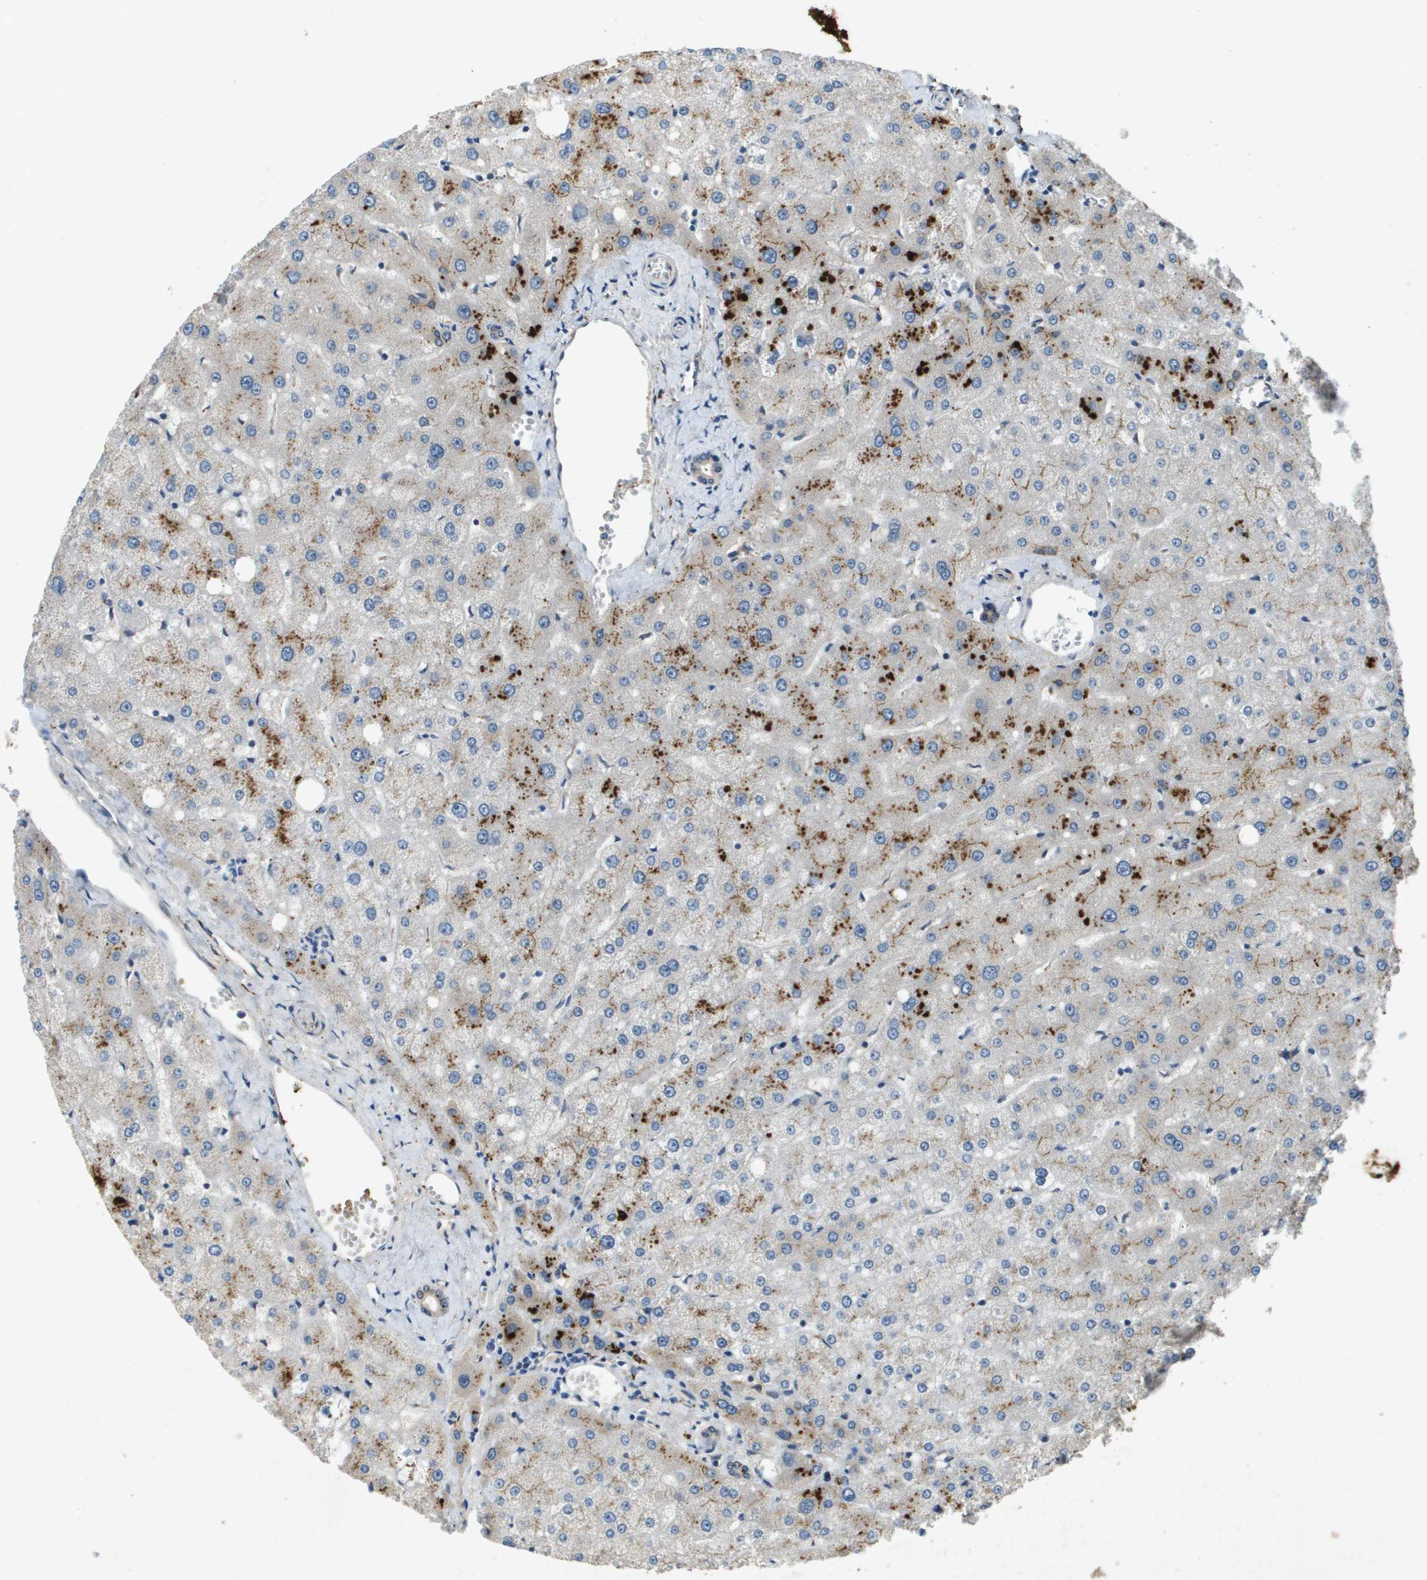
{"staining": {"intensity": "negative", "quantity": "none", "location": "none"}, "tissue": "liver", "cell_type": "Cholangiocytes", "image_type": "normal", "snomed": [{"axis": "morphology", "description": "Normal tissue, NOS"}, {"axis": "topography", "description": "Liver"}], "caption": "This is a photomicrograph of IHC staining of normal liver, which shows no expression in cholangiocytes. Nuclei are stained in blue.", "gene": "PGAP3", "patient": {"sex": "male", "age": 73}}